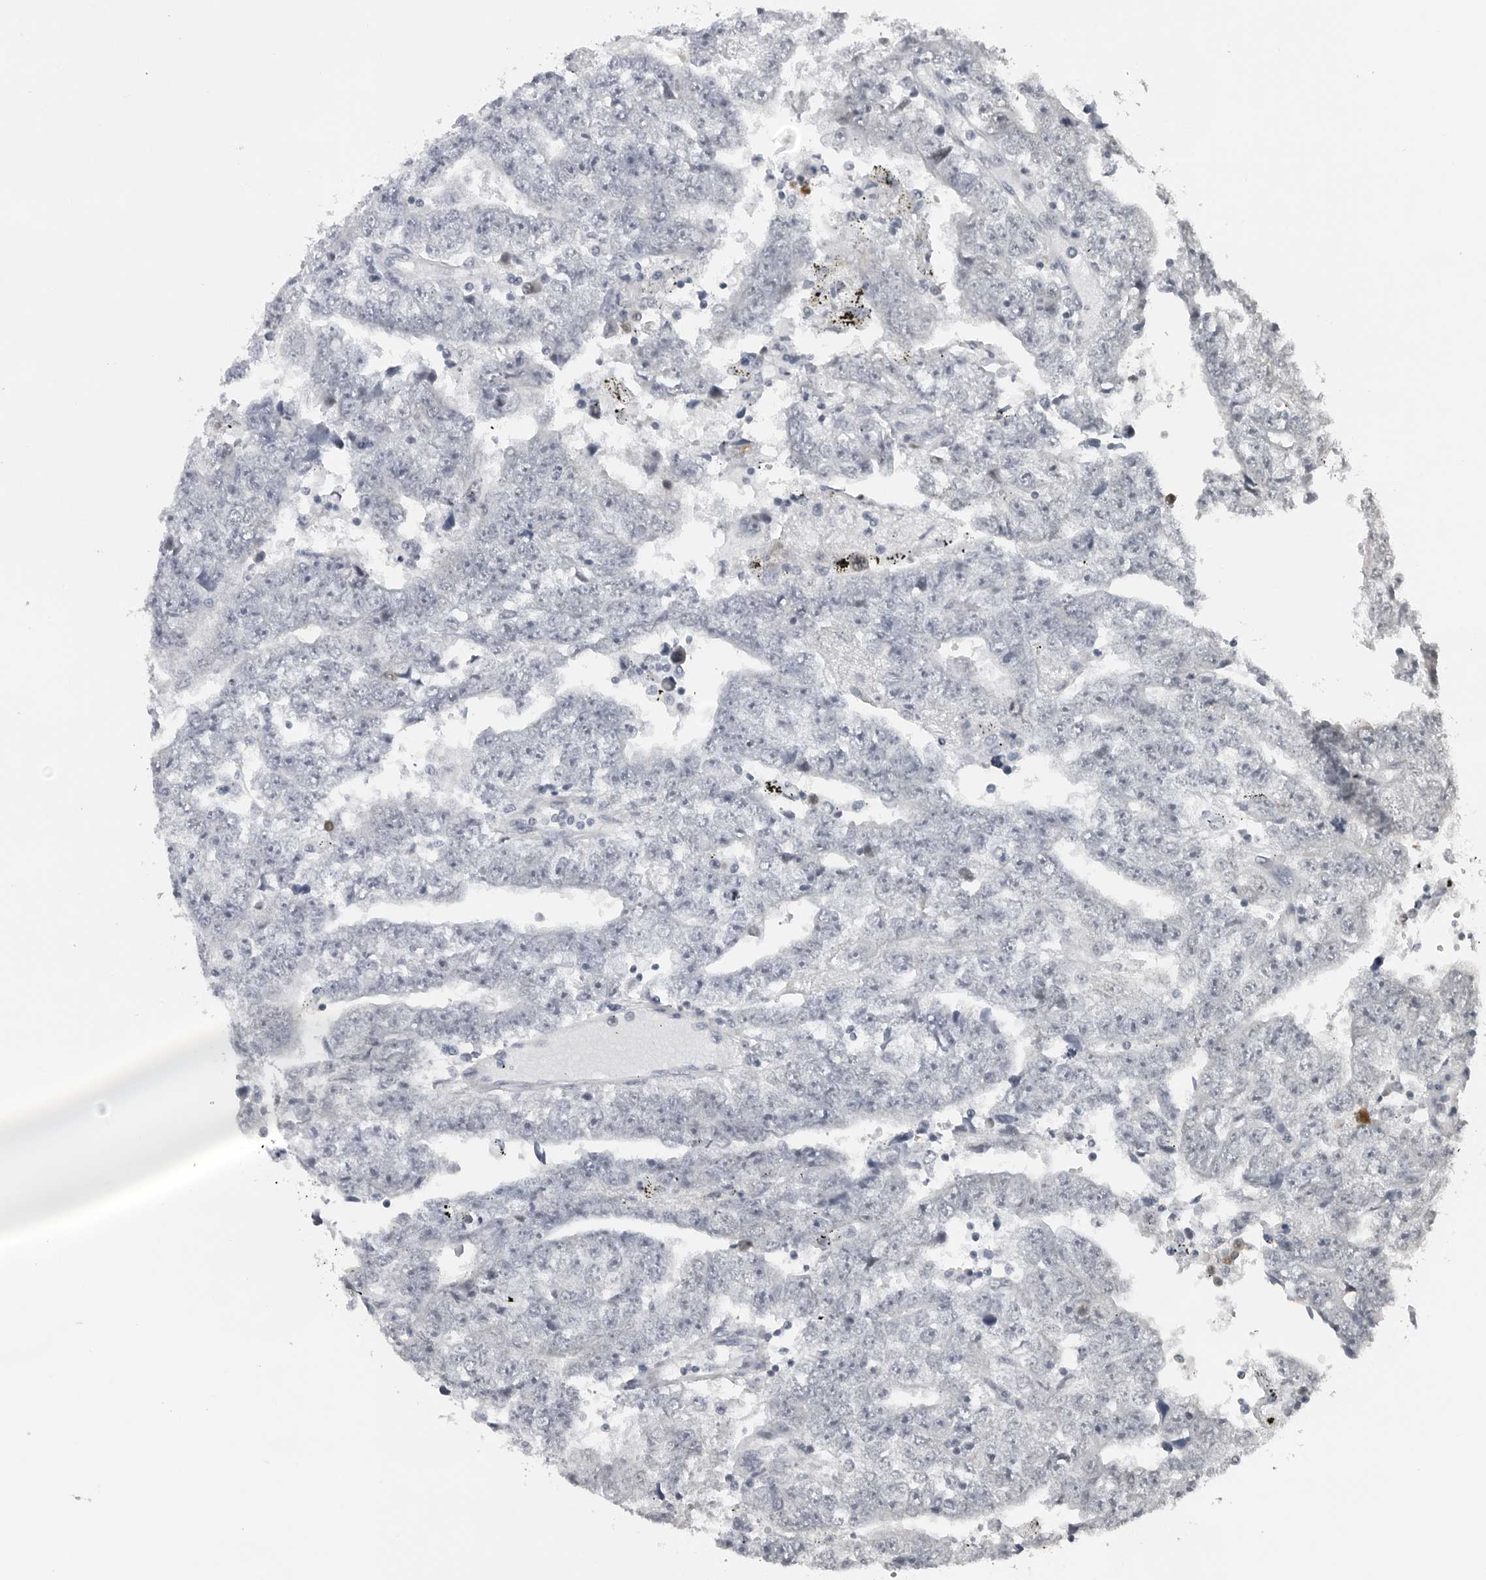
{"staining": {"intensity": "negative", "quantity": "none", "location": "none"}, "tissue": "testis cancer", "cell_type": "Tumor cells", "image_type": "cancer", "snomed": [{"axis": "morphology", "description": "Carcinoma, Embryonal, NOS"}, {"axis": "topography", "description": "Testis"}], "caption": "This is an immunohistochemistry photomicrograph of testis embryonal carcinoma. There is no positivity in tumor cells.", "gene": "PPP1R42", "patient": {"sex": "male", "age": 25}}